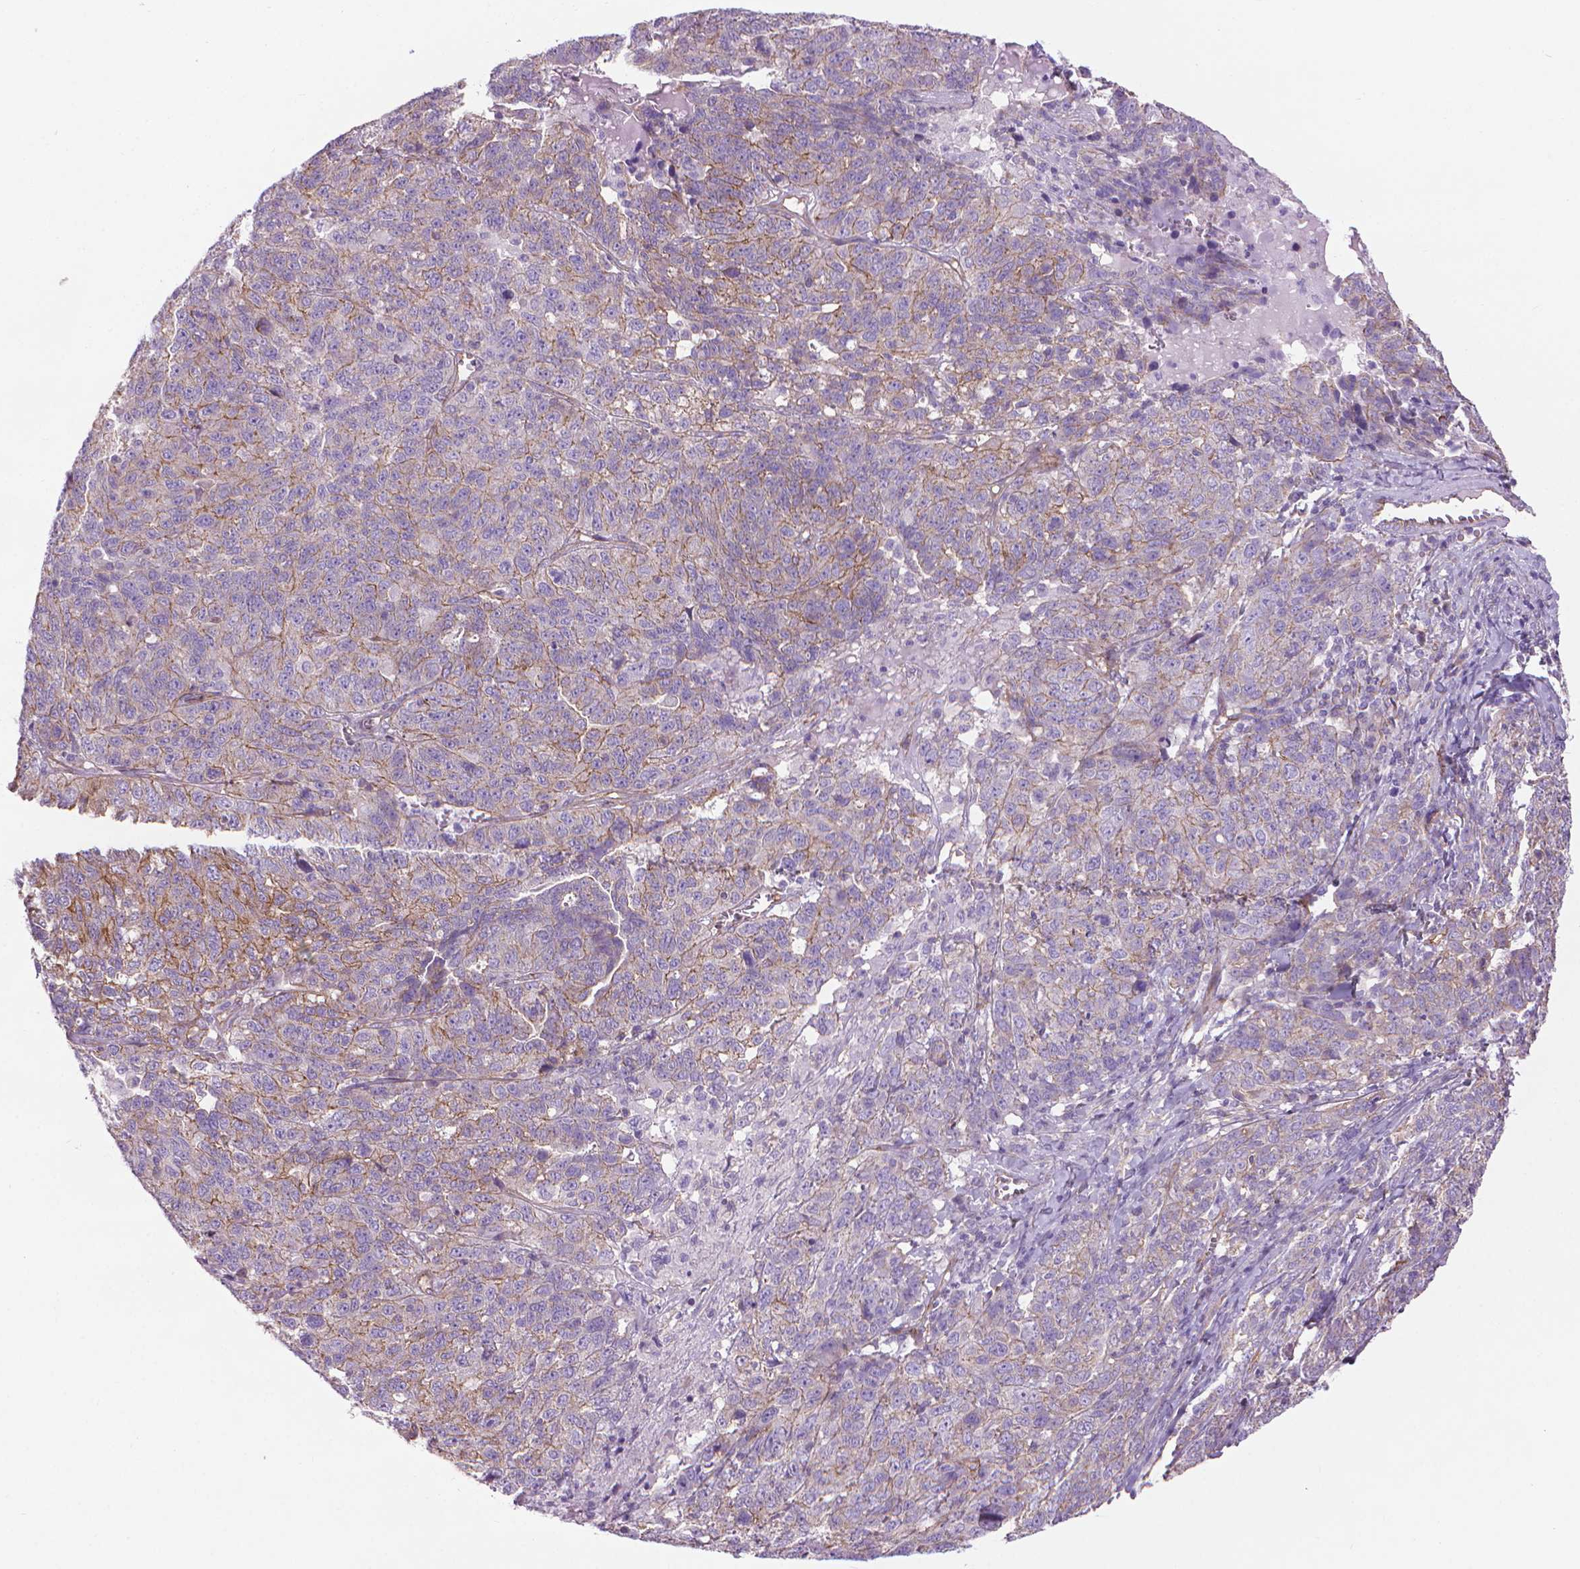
{"staining": {"intensity": "moderate", "quantity": "<25%", "location": "cytoplasmic/membranous"}, "tissue": "ovarian cancer", "cell_type": "Tumor cells", "image_type": "cancer", "snomed": [{"axis": "morphology", "description": "Cystadenocarcinoma, serous, NOS"}, {"axis": "topography", "description": "Ovary"}], "caption": "This is a histology image of immunohistochemistry staining of serous cystadenocarcinoma (ovarian), which shows moderate positivity in the cytoplasmic/membranous of tumor cells.", "gene": "TENT5A", "patient": {"sex": "female", "age": 71}}